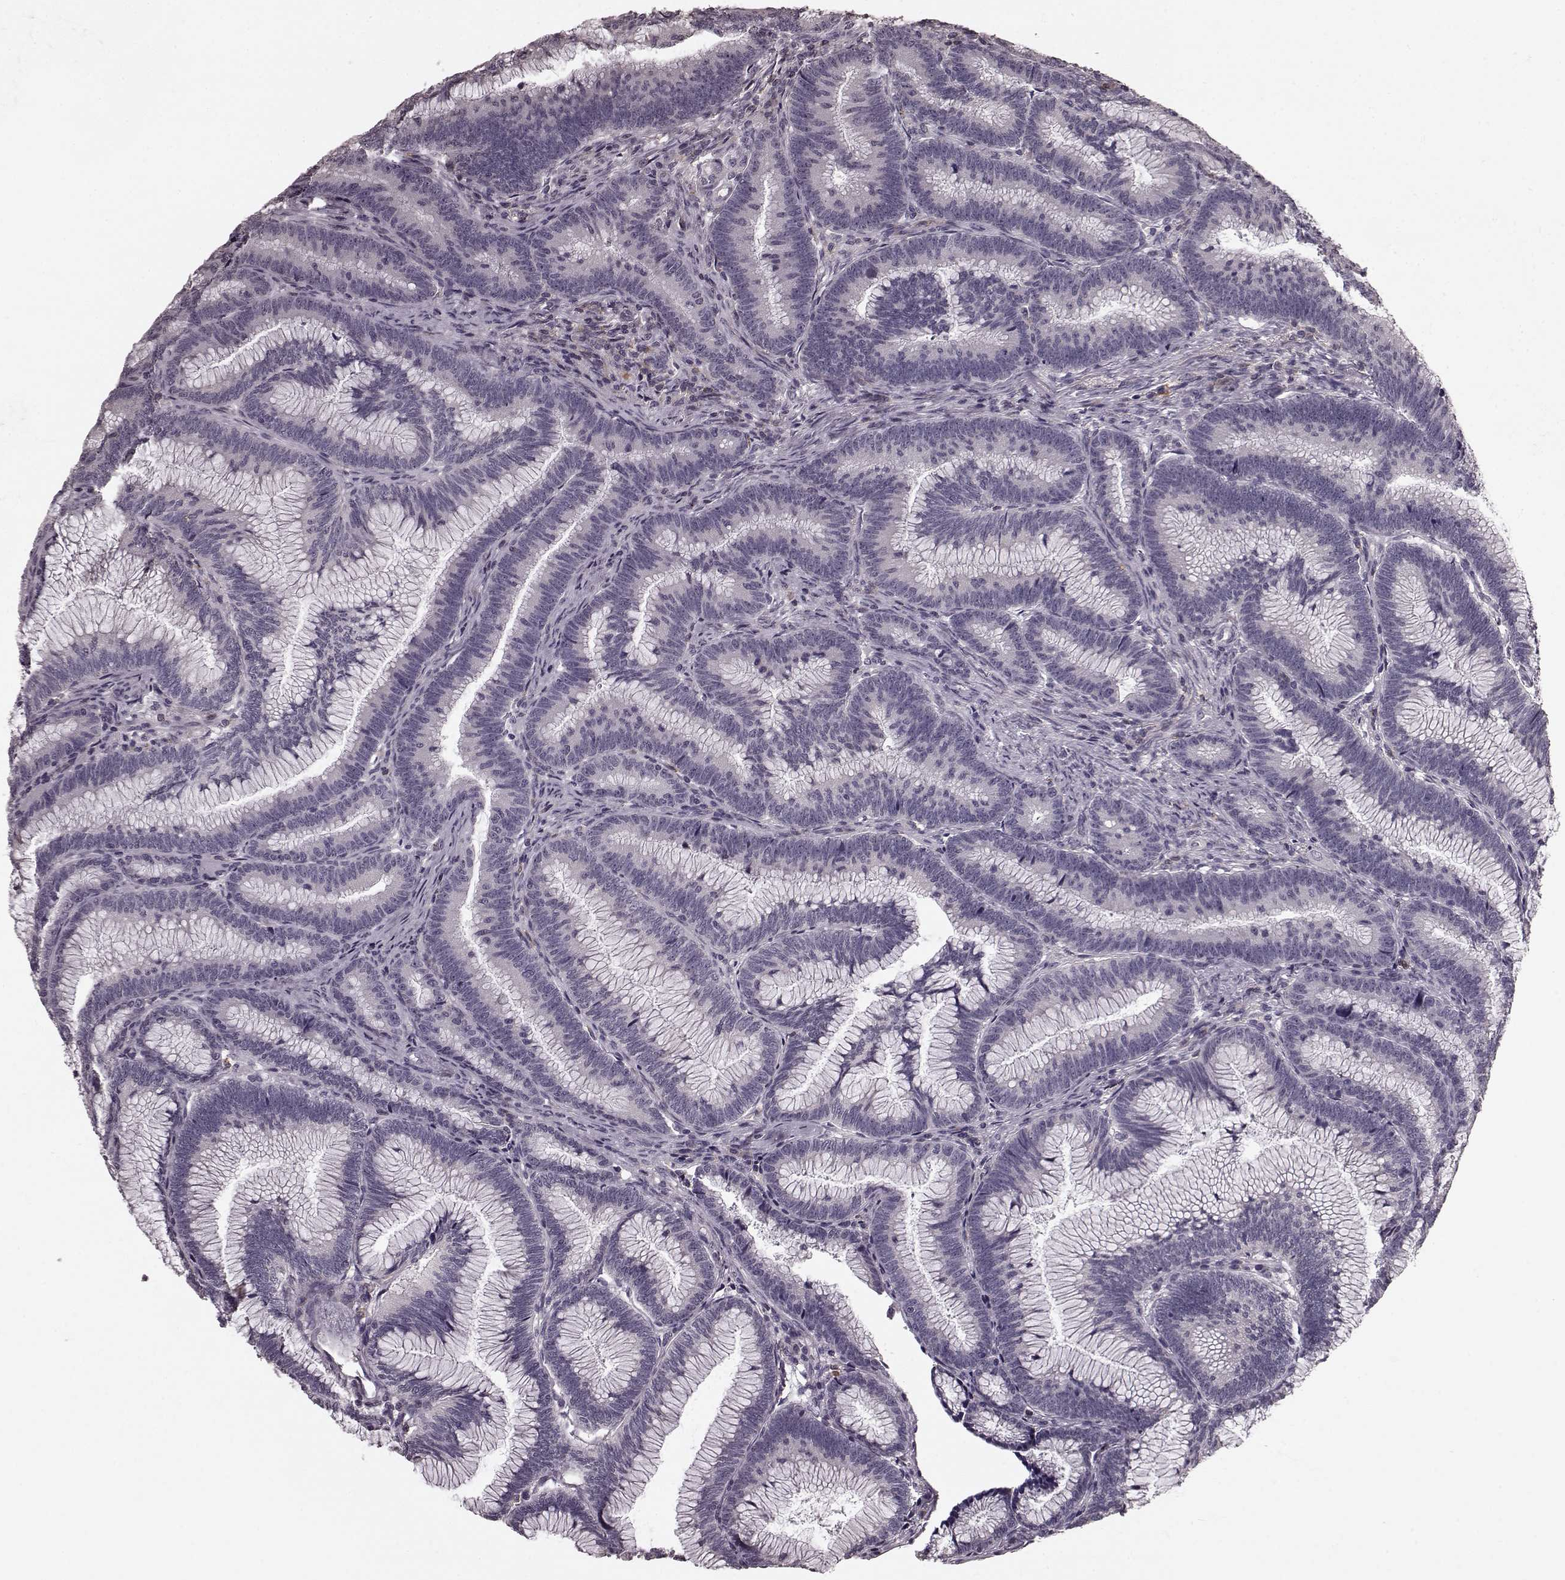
{"staining": {"intensity": "negative", "quantity": "none", "location": "none"}, "tissue": "colorectal cancer", "cell_type": "Tumor cells", "image_type": "cancer", "snomed": [{"axis": "morphology", "description": "Adenocarcinoma, NOS"}, {"axis": "topography", "description": "Colon"}], "caption": "Immunohistochemical staining of human colorectal adenocarcinoma demonstrates no significant staining in tumor cells.", "gene": "CD28", "patient": {"sex": "female", "age": 78}}